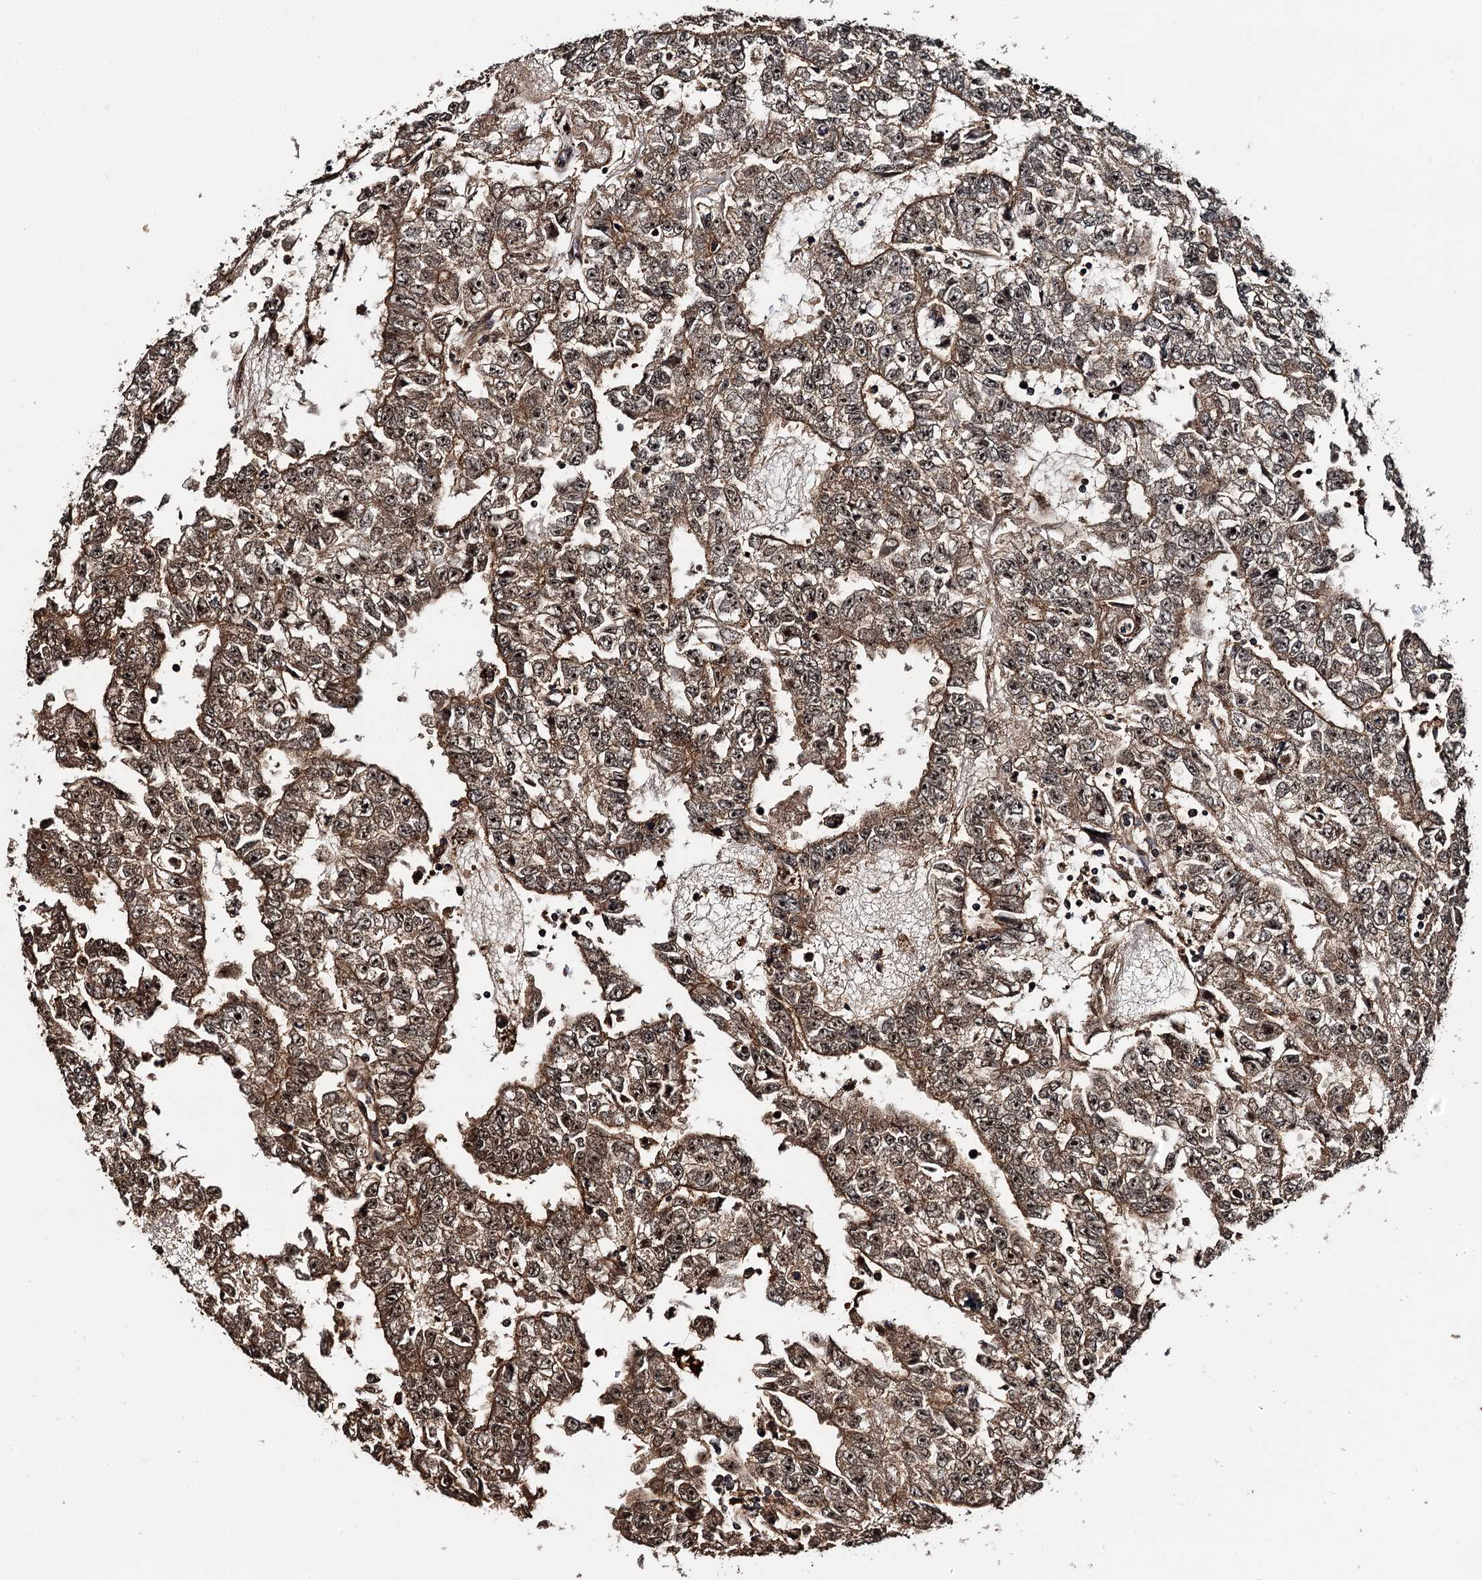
{"staining": {"intensity": "moderate", "quantity": ">75%", "location": "cytoplasmic/membranous"}, "tissue": "testis cancer", "cell_type": "Tumor cells", "image_type": "cancer", "snomed": [{"axis": "morphology", "description": "Carcinoma, Embryonal, NOS"}, {"axis": "topography", "description": "Testis"}], "caption": "An immunohistochemistry micrograph of neoplastic tissue is shown. Protein staining in brown shows moderate cytoplasmic/membranous positivity in testis embryonal carcinoma within tumor cells.", "gene": "CEP192", "patient": {"sex": "male", "age": 25}}